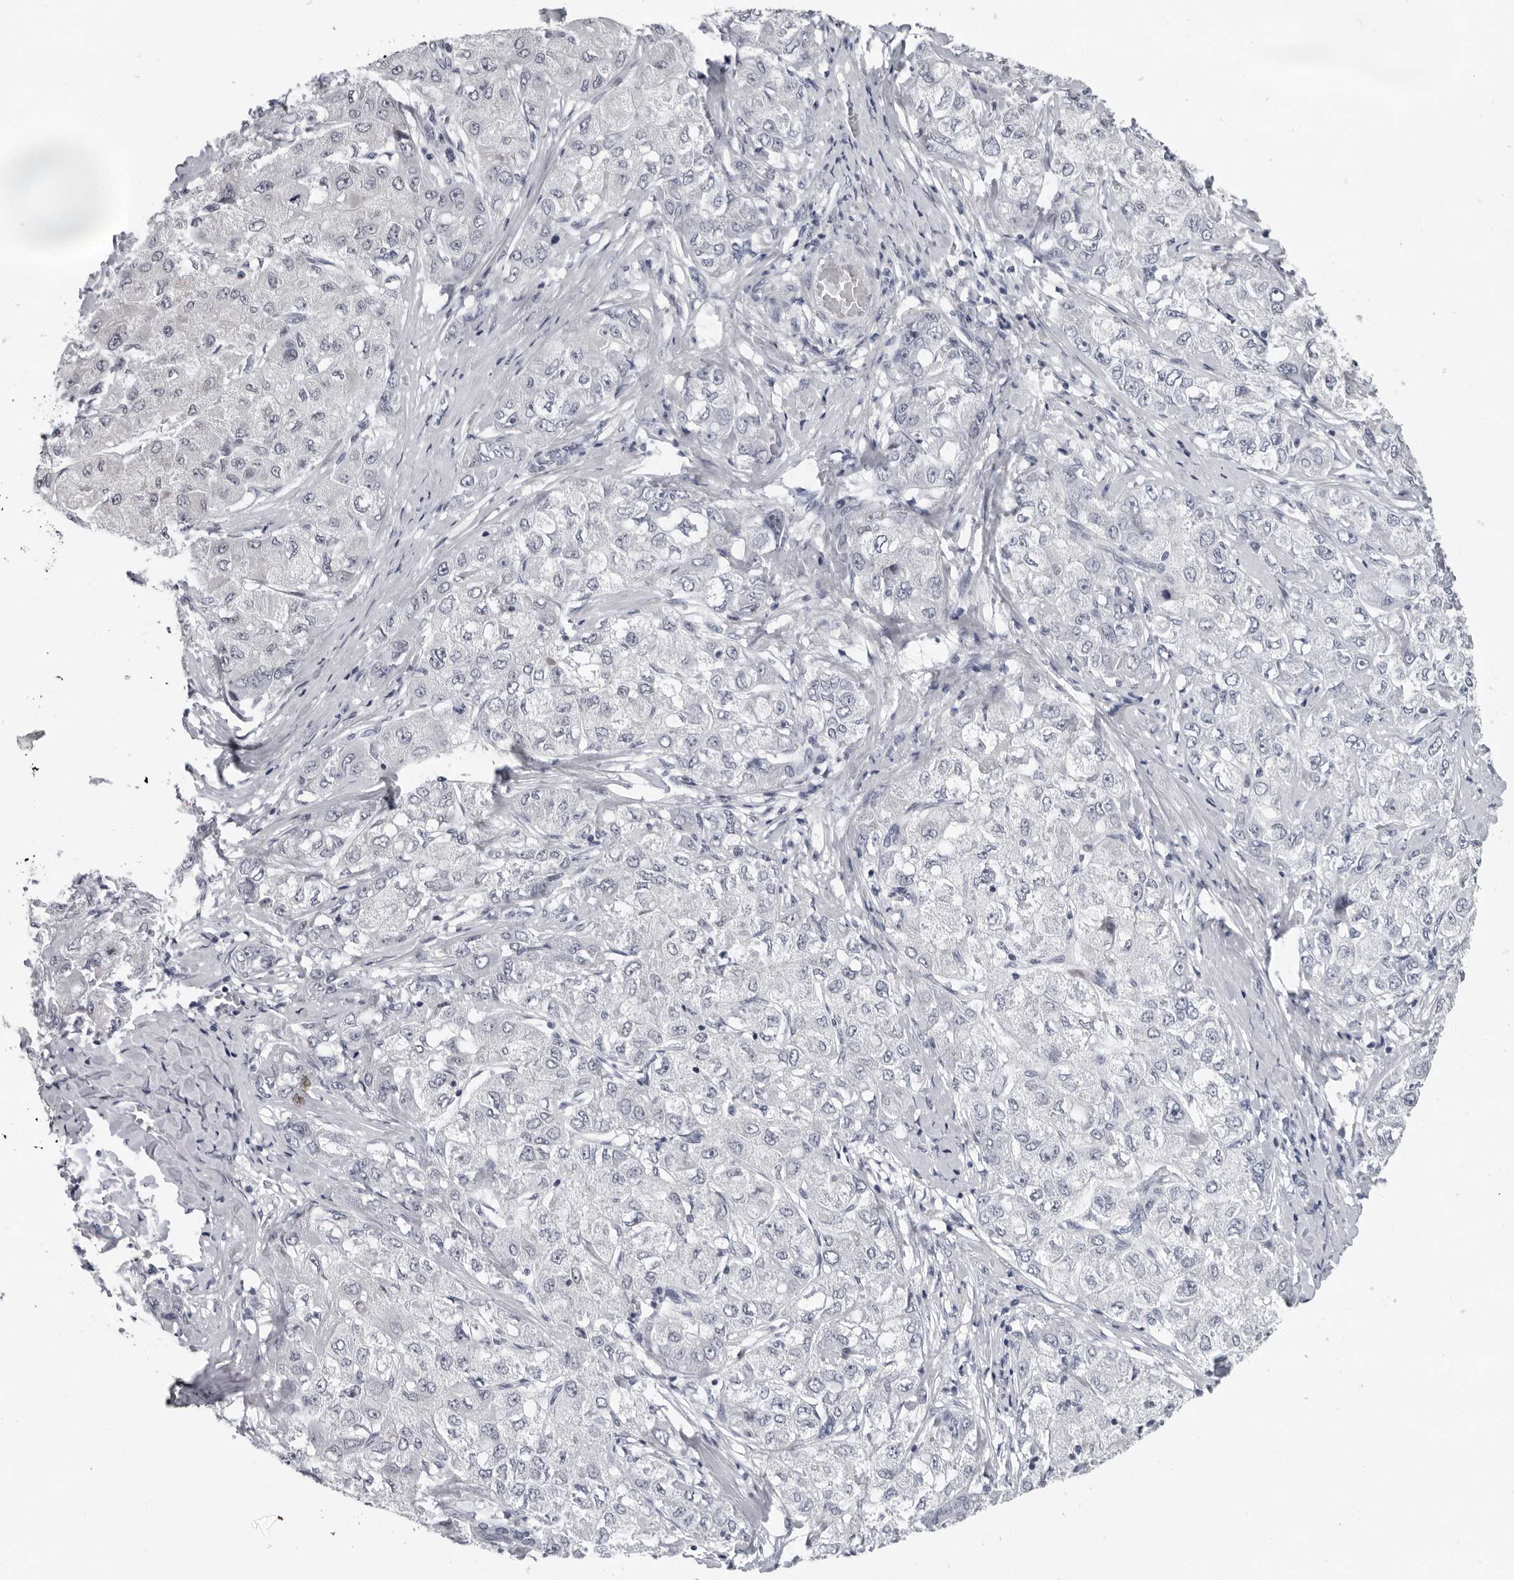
{"staining": {"intensity": "negative", "quantity": "none", "location": "none"}, "tissue": "liver cancer", "cell_type": "Tumor cells", "image_type": "cancer", "snomed": [{"axis": "morphology", "description": "Carcinoma, Hepatocellular, NOS"}, {"axis": "topography", "description": "Liver"}], "caption": "An IHC photomicrograph of hepatocellular carcinoma (liver) is shown. There is no staining in tumor cells of hepatocellular carcinoma (liver).", "gene": "CCDC28B", "patient": {"sex": "male", "age": 80}}